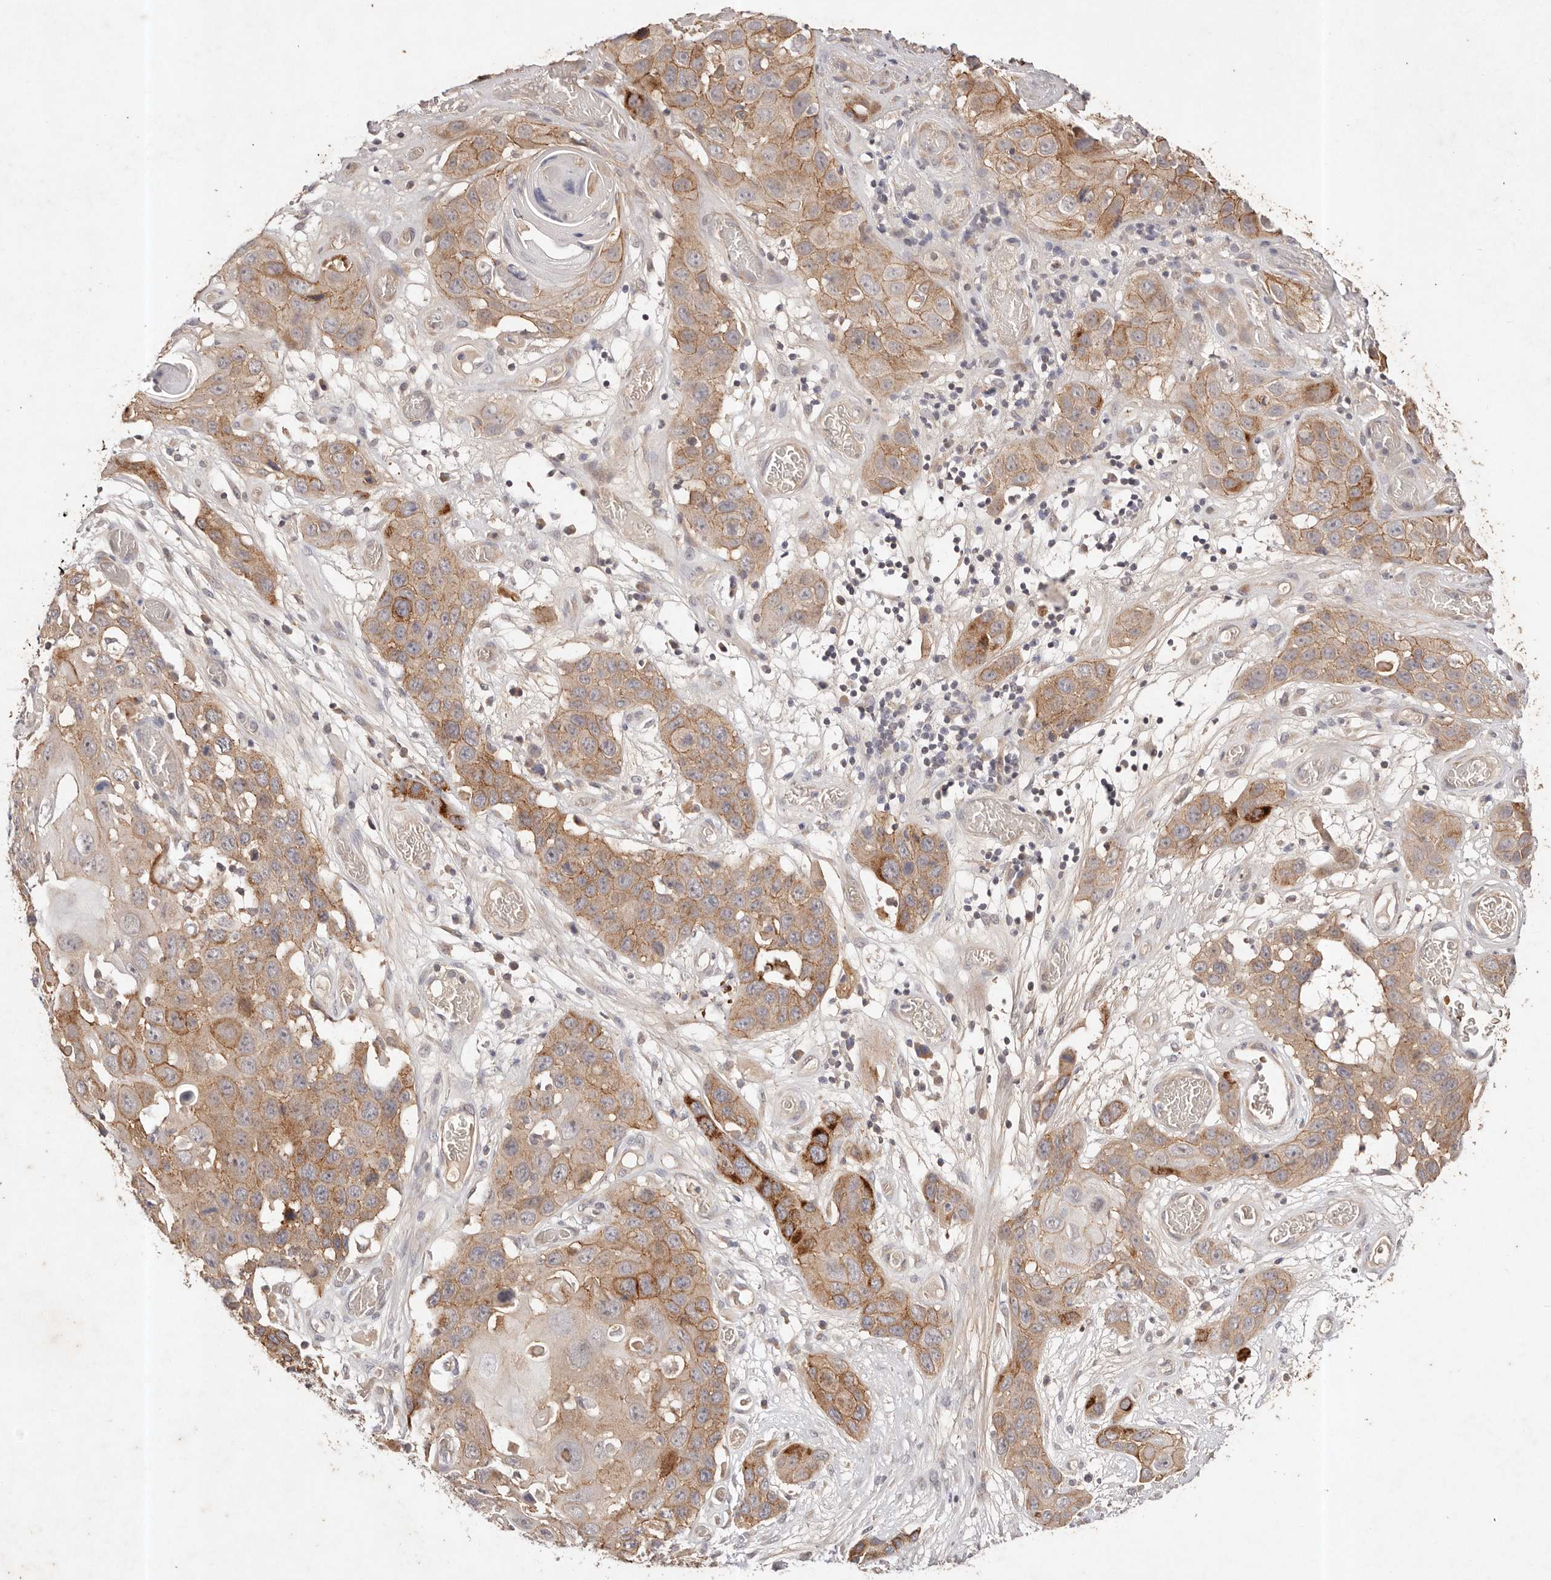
{"staining": {"intensity": "moderate", "quantity": "25%-75%", "location": "cytoplasmic/membranous"}, "tissue": "skin cancer", "cell_type": "Tumor cells", "image_type": "cancer", "snomed": [{"axis": "morphology", "description": "Squamous cell carcinoma, NOS"}, {"axis": "topography", "description": "Skin"}], "caption": "High-magnification brightfield microscopy of skin squamous cell carcinoma stained with DAB (brown) and counterstained with hematoxylin (blue). tumor cells exhibit moderate cytoplasmic/membranous positivity is identified in about25%-75% of cells. (DAB (3,3'-diaminobenzidine) IHC with brightfield microscopy, high magnification).", "gene": "CXADR", "patient": {"sex": "male", "age": 55}}